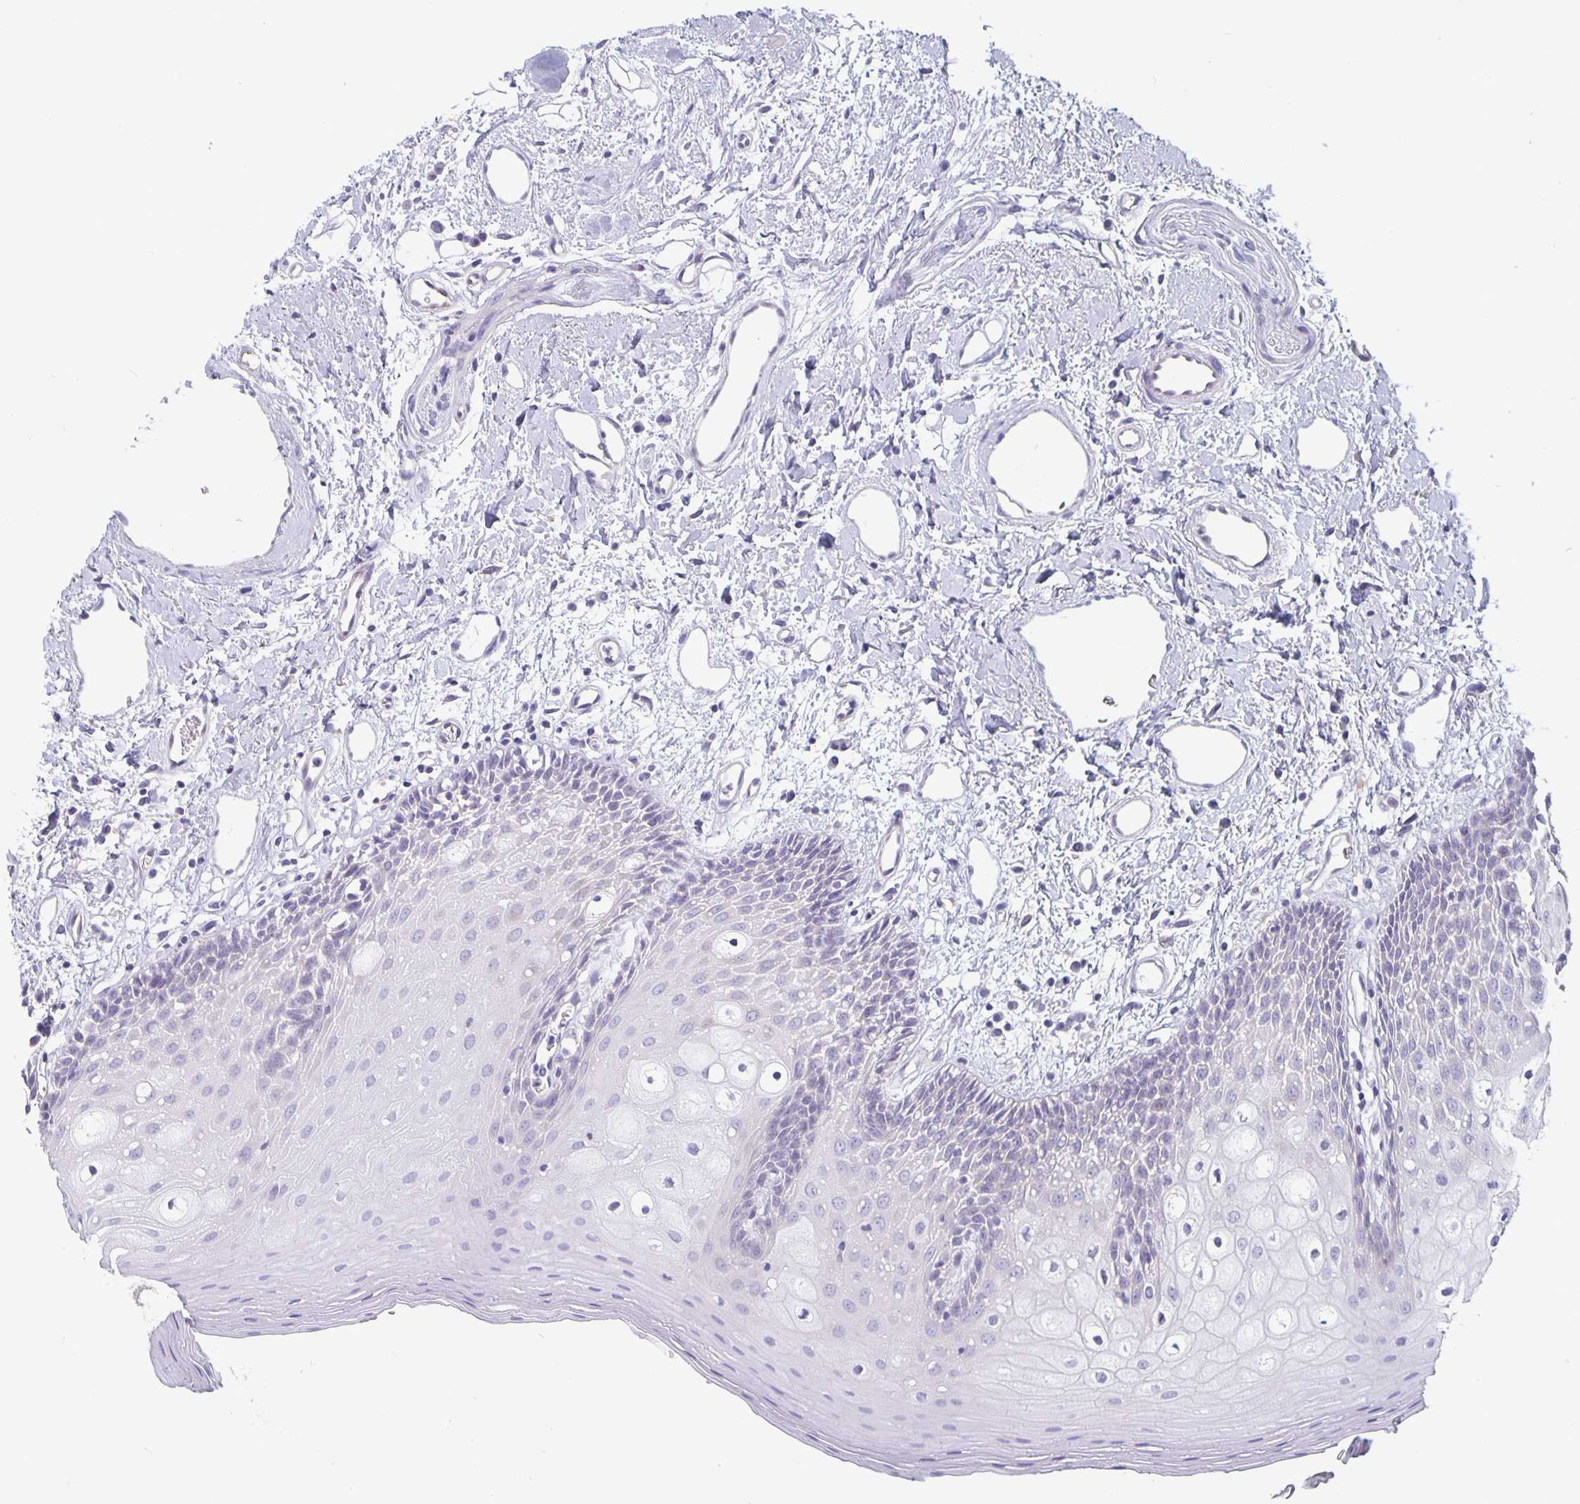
{"staining": {"intensity": "negative", "quantity": "none", "location": "none"}, "tissue": "oral mucosa", "cell_type": "Squamous epithelial cells", "image_type": "normal", "snomed": [{"axis": "morphology", "description": "Normal tissue, NOS"}, {"axis": "topography", "description": "Oral tissue"}], "caption": "Immunohistochemical staining of normal human oral mucosa exhibits no significant expression in squamous epithelial cells.", "gene": "PLCB3", "patient": {"sex": "female", "age": 43}}